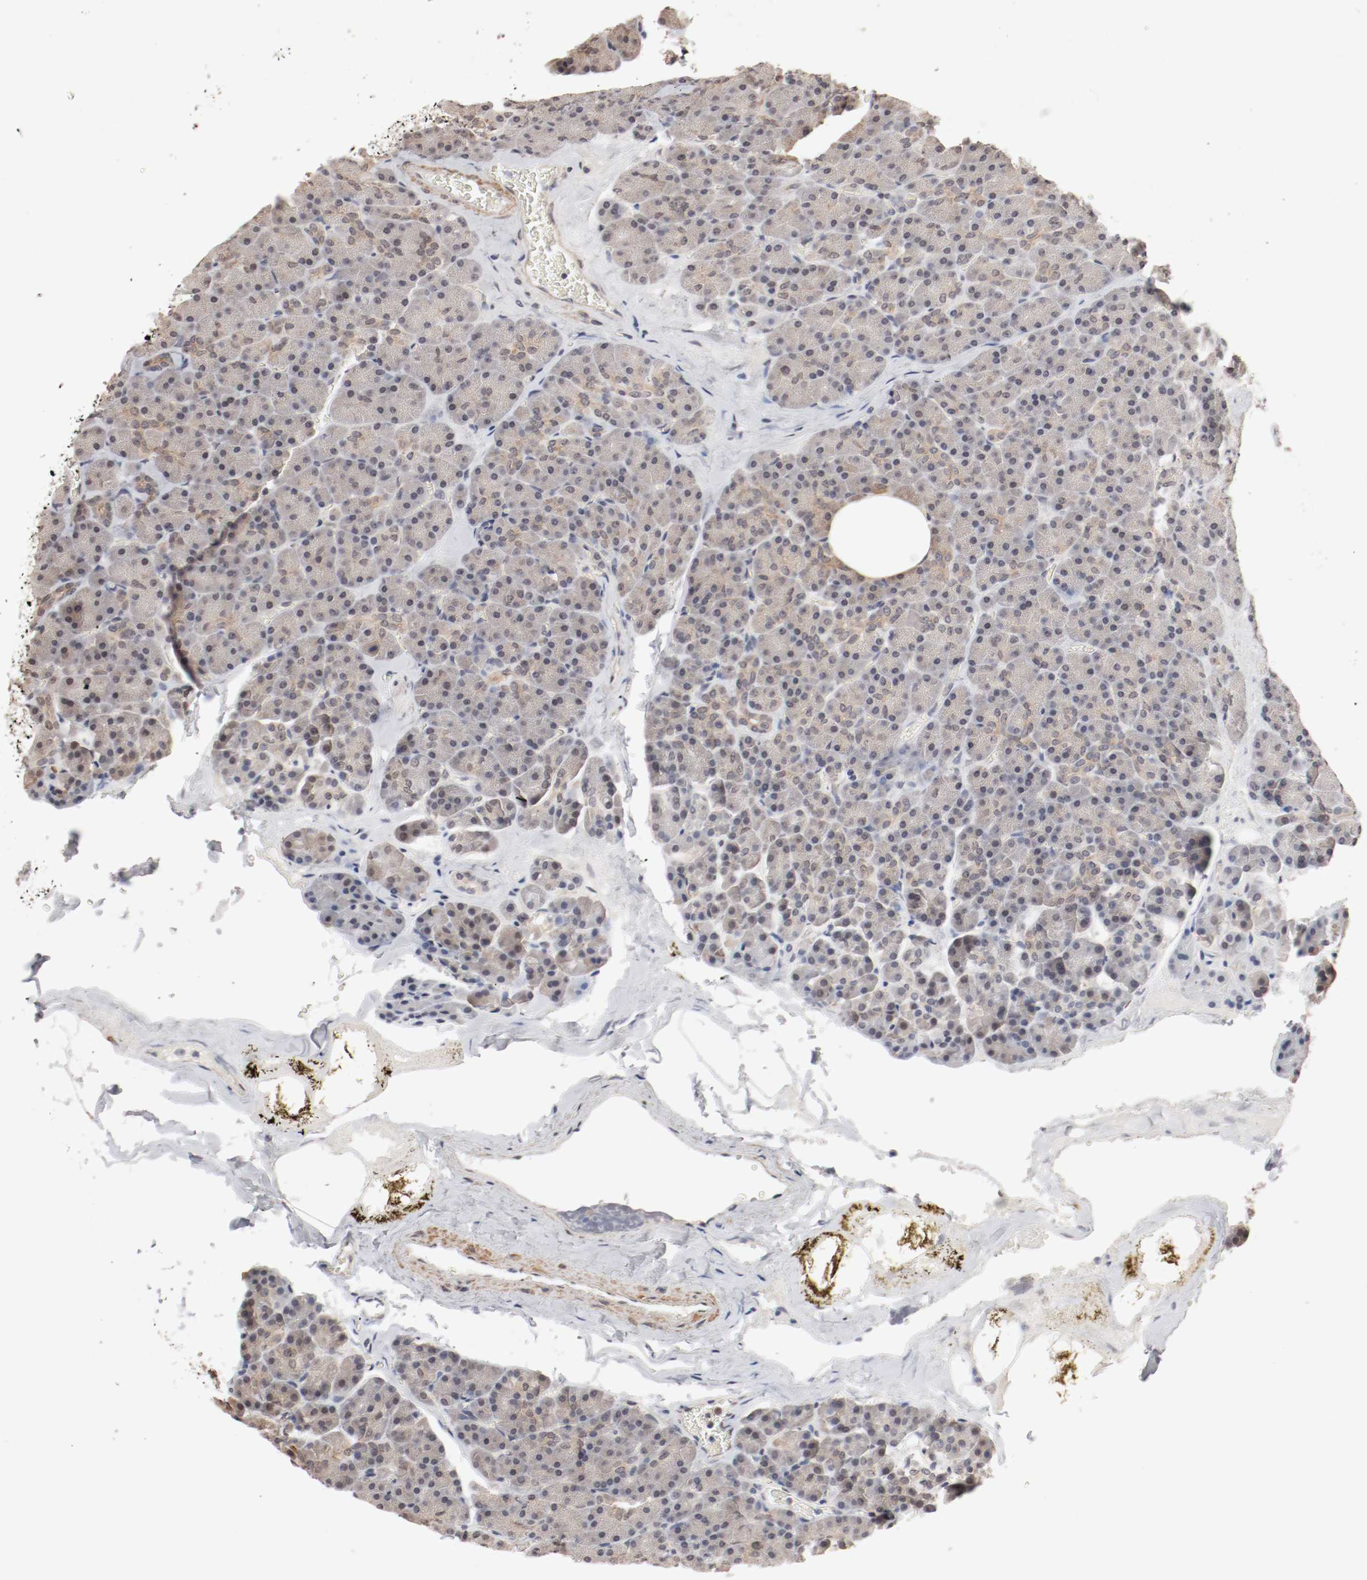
{"staining": {"intensity": "weak", "quantity": ">75%", "location": "cytoplasmic/membranous"}, "tissue": "pancreas", "cell_type": "Exocrine glandular cells", "image_type": "normal", "snomed": [{"axis": "morphology", "description": "Normal tissue, NOS"}, {"axis": "topography", "description": "Pancreas"}], "caption": "Exocrine glandular cells show weak cytoplasmic/membranous expression in approximately >75% of cells in normal pancreas. Ihc stains the protein of interest in brown and the nuclei are stained blue.", "gene": "CSNK2B", "patient": {"sex": "female", "age": 35}}